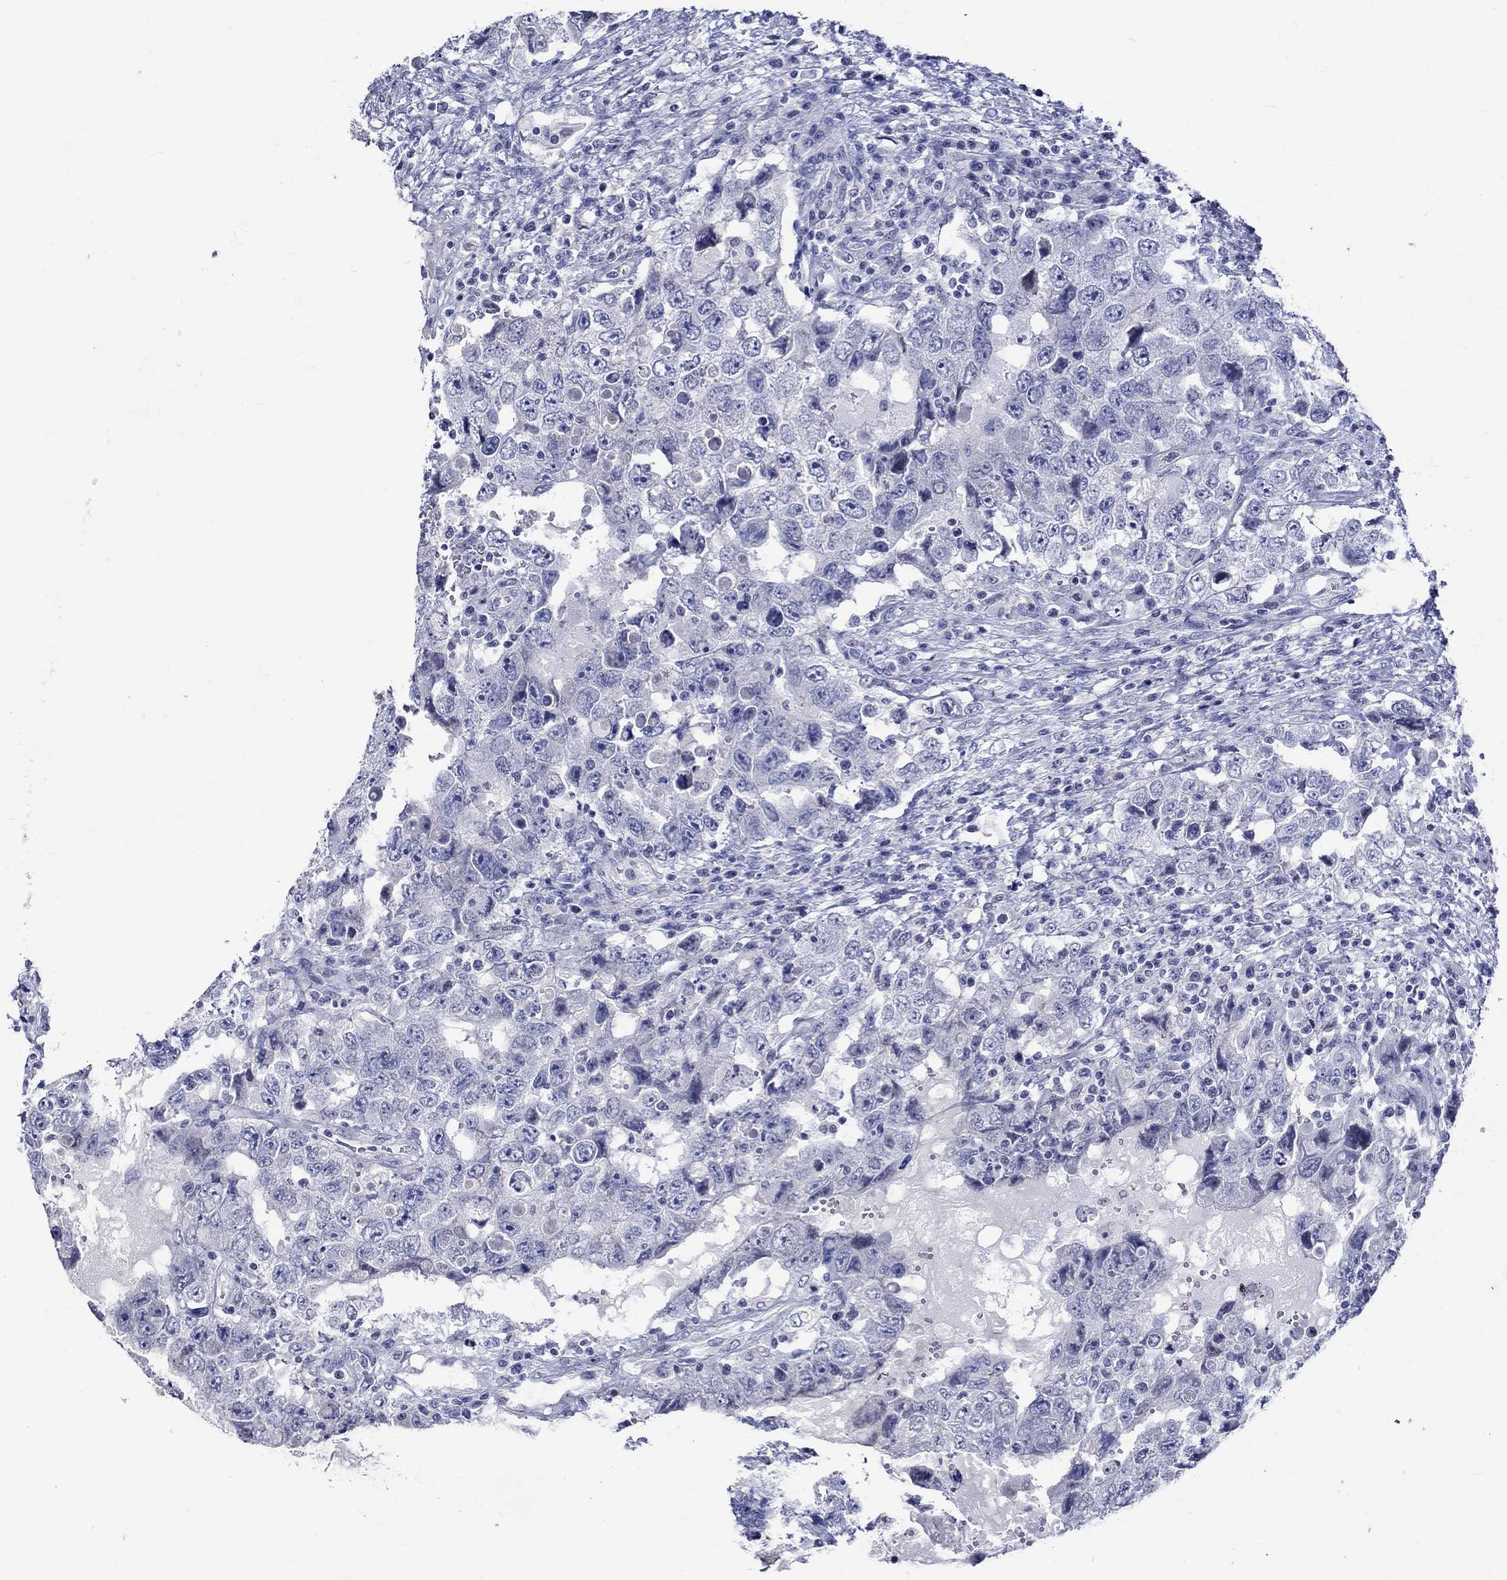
{"staining": {"intensity": "negative", "quantity": "none", "location": "none"}, "tissue": "testis cancer", "cell_type": "Tumor cells", "image_type": "cancer", "snomed": [{"axis": "morphology", "description": "Carcinoma, Embryonal, NOS"}, {"axis": "topography", "description": "Testis"}], "caption": "Immunohistochemical staining of human embryonal carcinoma (testis) reveals no significant expression in tumor cells. Brightfield microscopy of immunohistochemistry stained with DAB (brown) and hematoxylin (blue), captured at high magnification.", "gene": "CRYAB", "patient": {"sex": "male", "age": 26}}